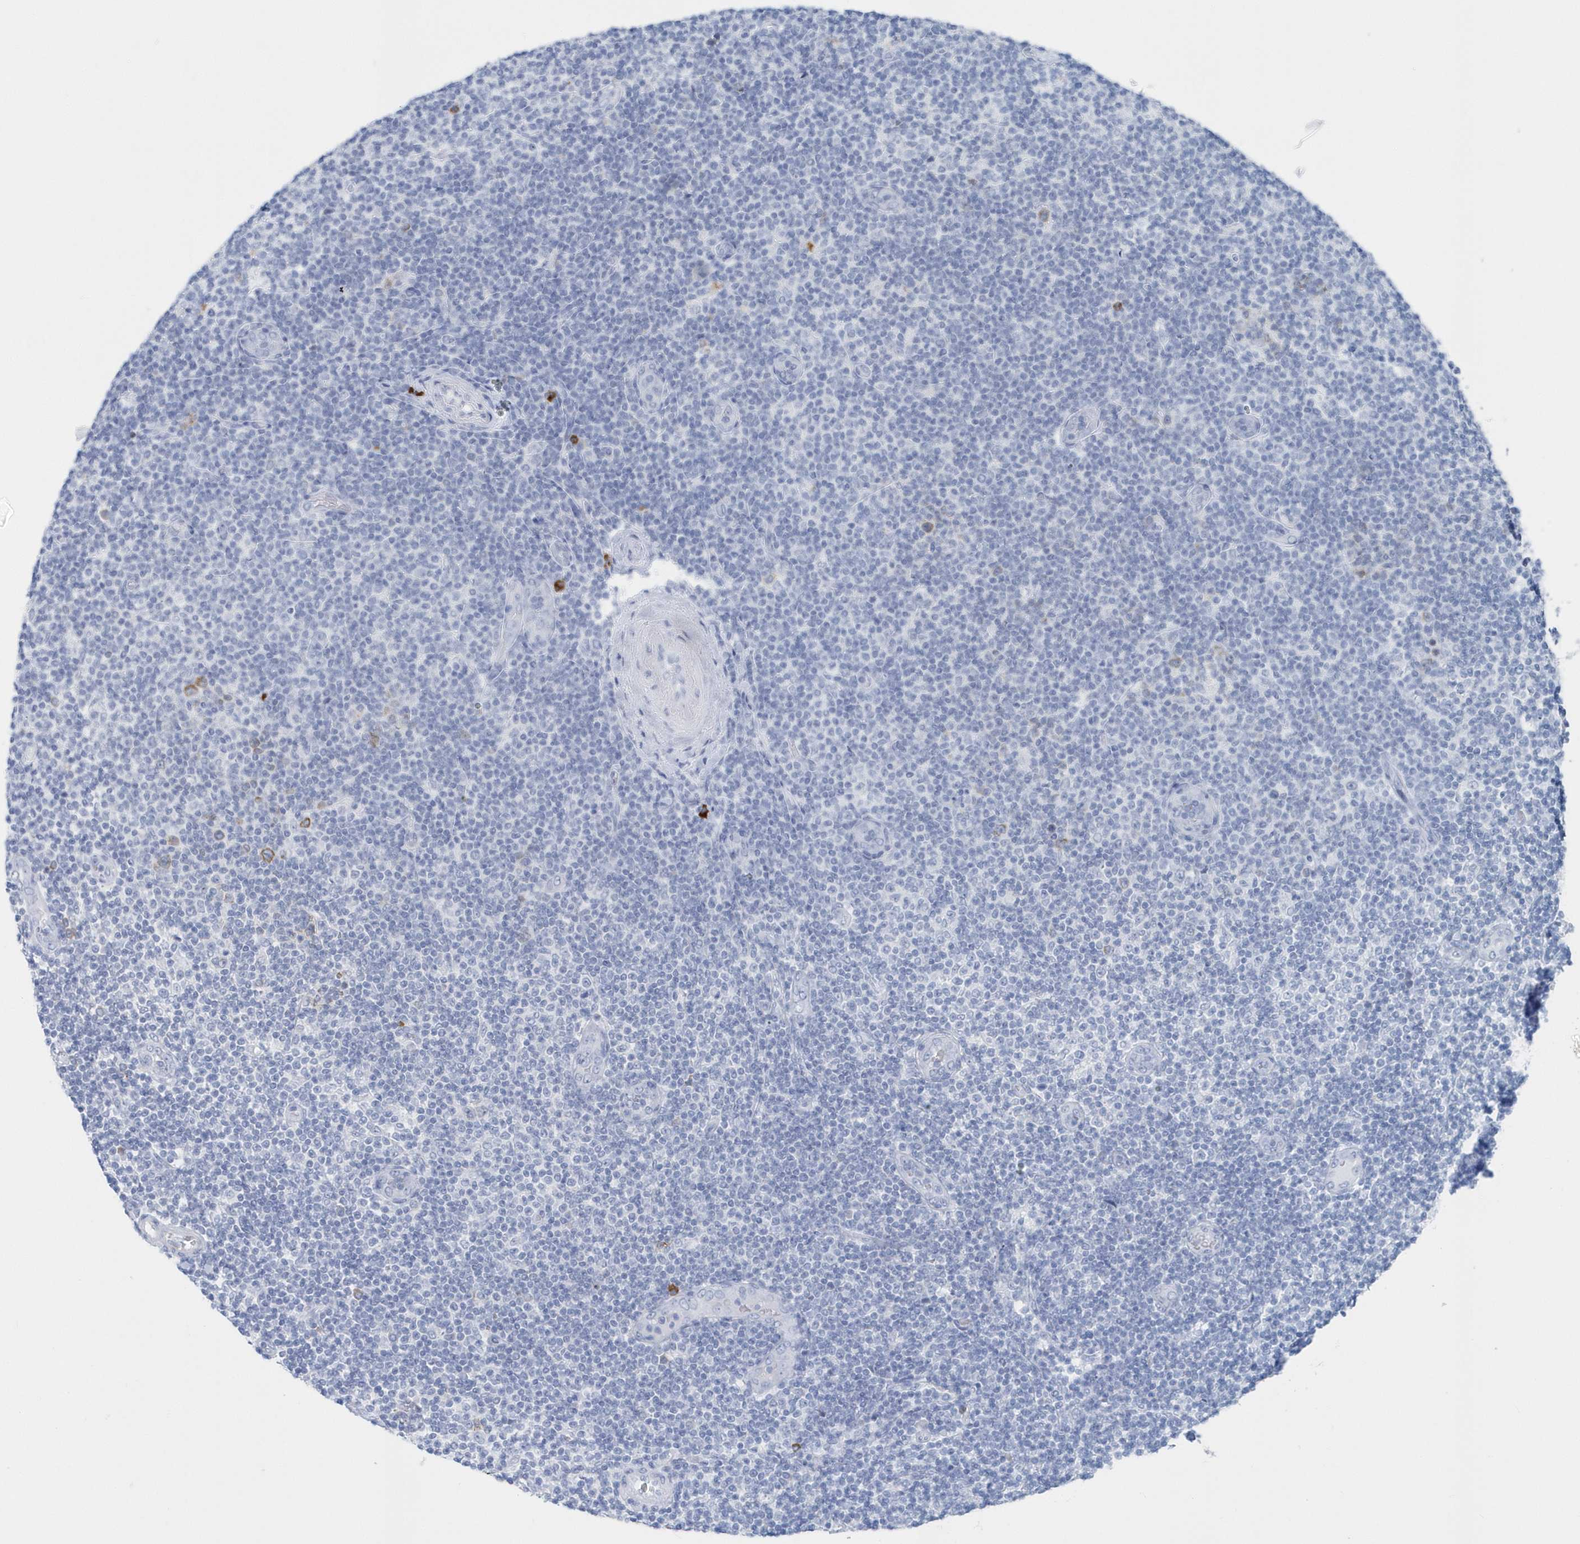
{"staining": {"intensity": "negative", "quantity": "none", "location": "none"}, "tissue": "lymphoma", "cell_type": "Tumor cells", "image_type": "cancer", "snomed": [{"axis": "morphology", "description": "Malignant lymphoma, non-Hodgkin's type, Low grade"}, {"axis": "topography", "description": "Lymph node"}], "caption": "The histopathology image demonstrates no staining of tumor cells in malignant lymphoma, non-Hodgkin's type (low-grade). (Brightfield microscopy of DAB immunohistochemistry at high magnification).", "gene": "JCHAIN", "patient": {"sex": "male", "age": 83}}